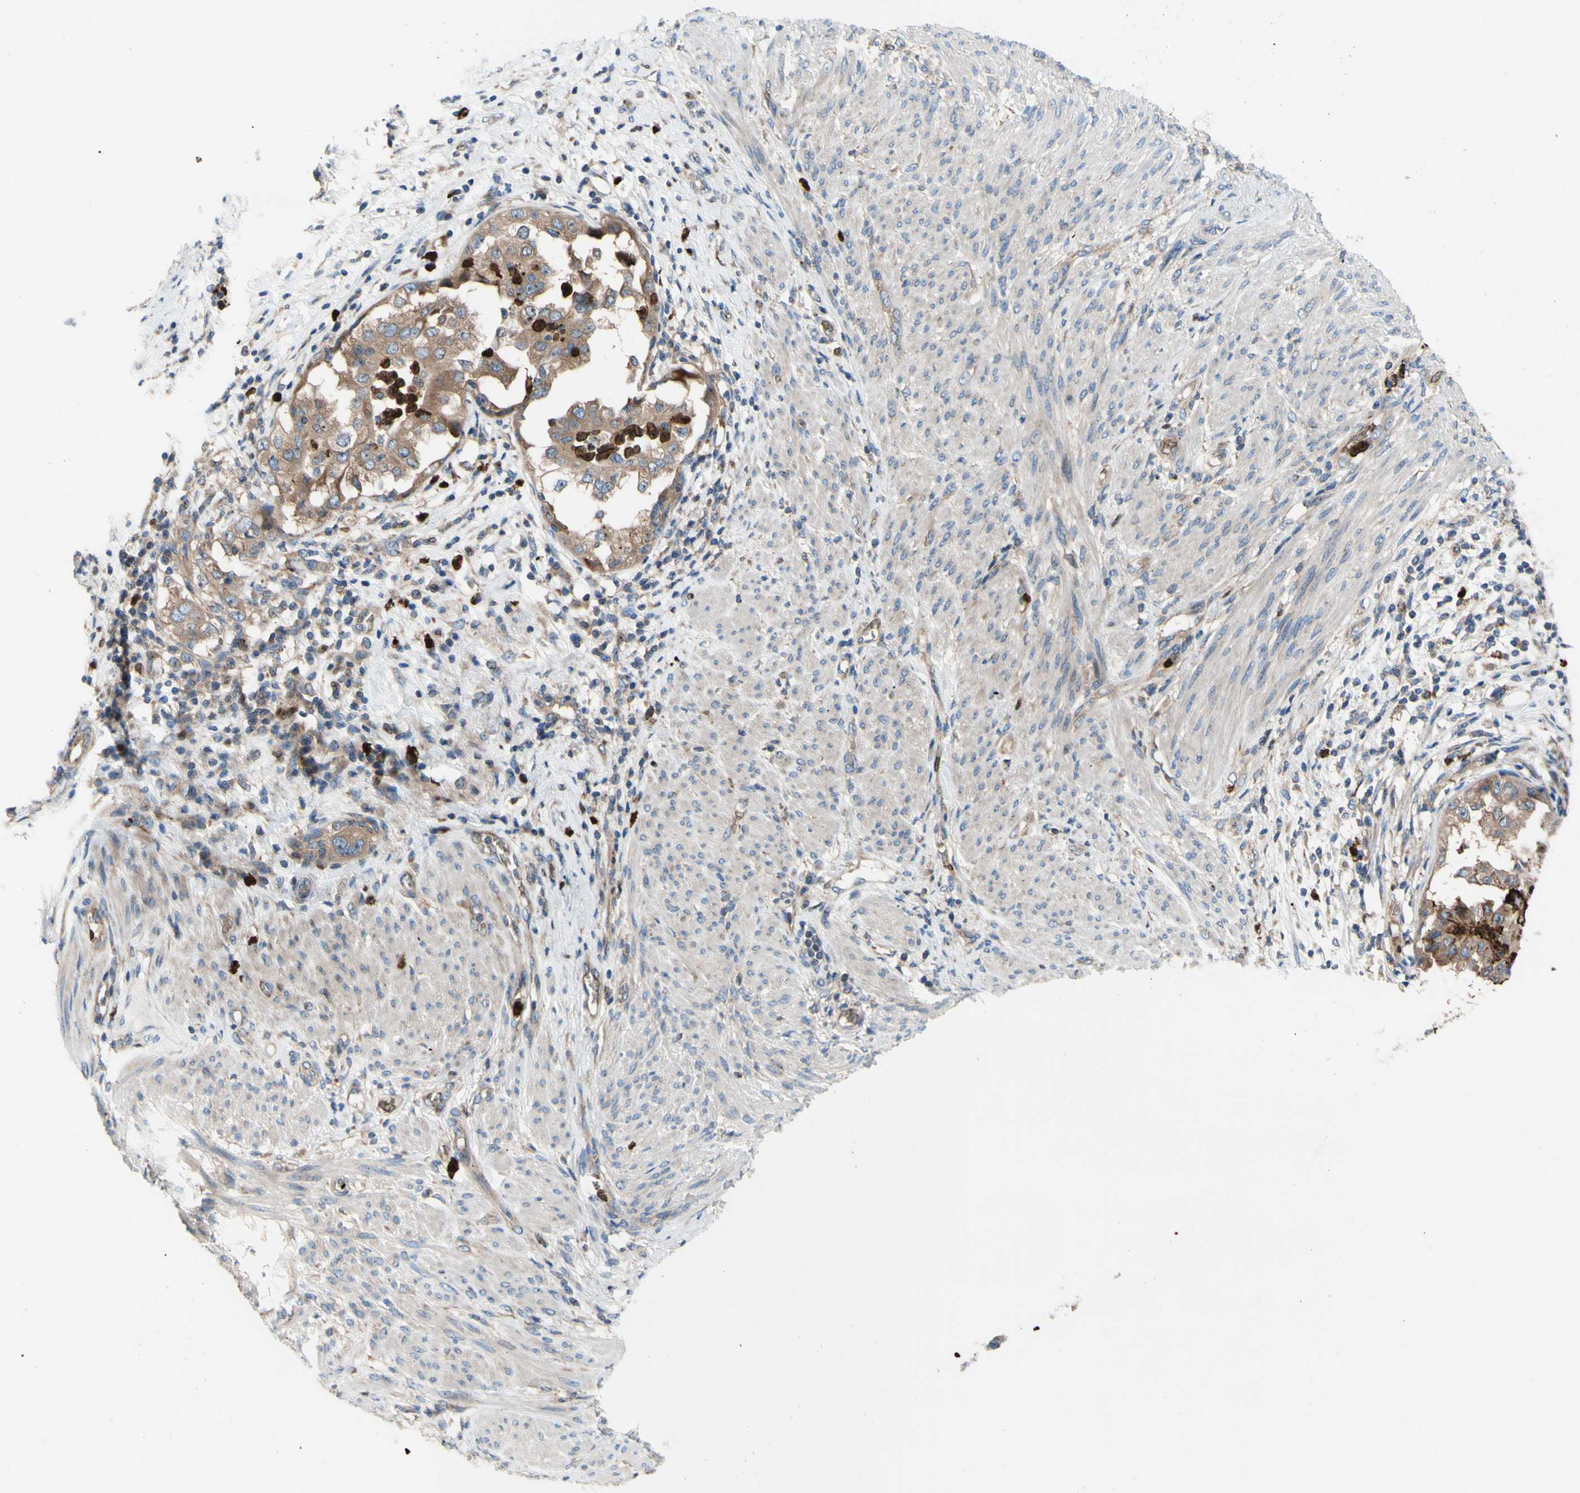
{"staining": {"intensity": "moderate", "quantity": ">75%", "location": "cytoplasmic/membranous"}, "tissue": "endometrial cancer", "cell_type": "Tumor cells", "image_type": "cancer", "snomed": [{"axis": "morphology", "description": "Adenocarcinoma, NOS"}, {"axis": "topography", "description": "Endometrium"}], "caption": "Endometrial adenocarcinoma stained with a brown dye reveals moderate cytoplasmic/membranous positive positivity in approximately >75% of tumor cells.", "gene": "USP9X", "patient": {"sex": "female", "age": 85}}